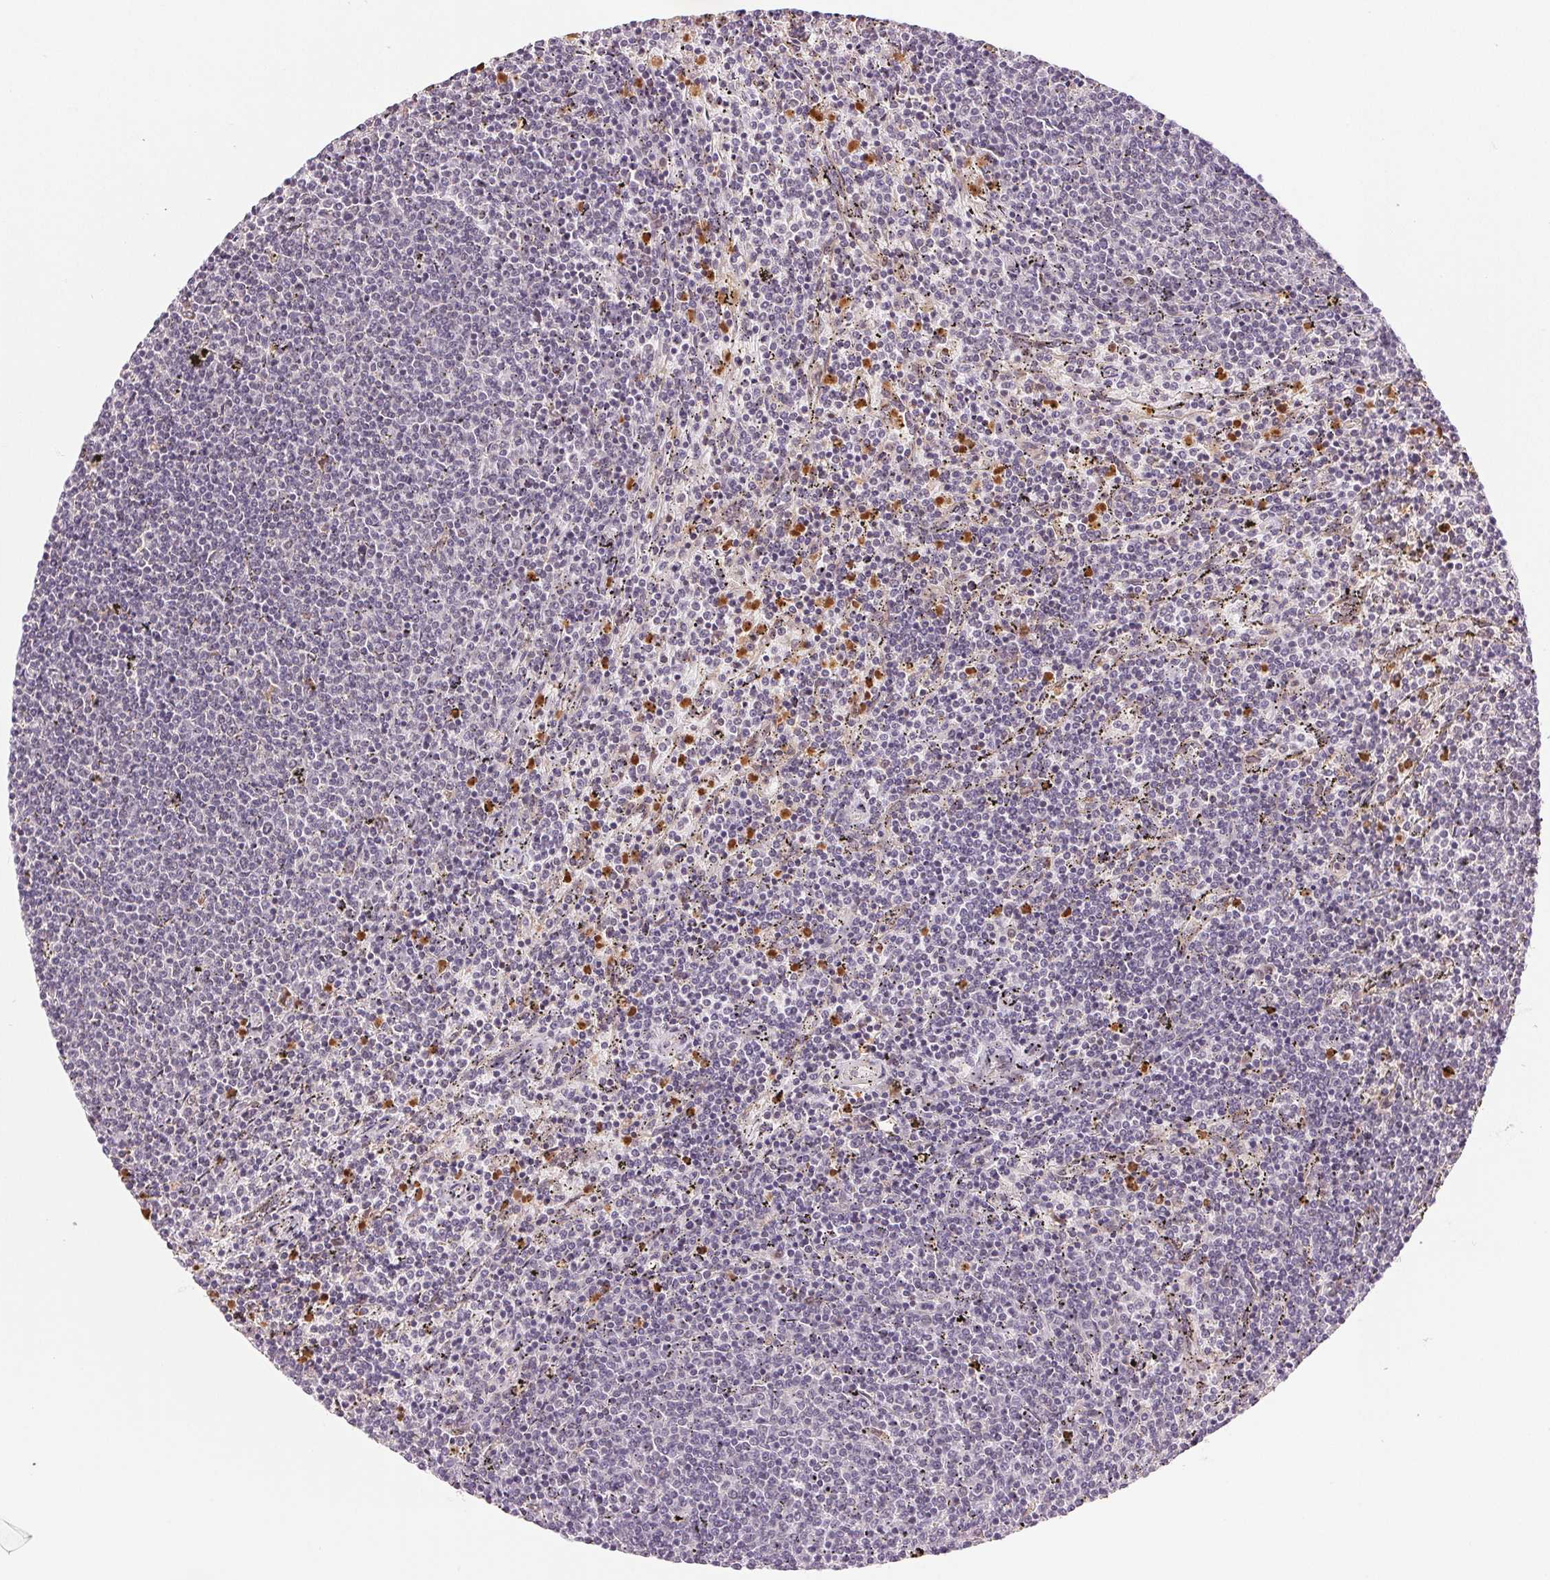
{"staining": {"intensity": "negative", "quantity": "none", "location": "none"}, "tissue": "lymphoma", "cell_type": "Tumor cells", "image_type": "cancer", "snomed": [{"axis": "morphology", "description": "Malignant lymphoma, non-Hodgkin's type, Low grade"}, {"axis": "topography", "description": "Spleen"}], "caption": "A histopathology image of lymphoma stained for a protein demonstrates no brown staining in tumor cells.", "gene": "GRHL3", "patient": {"sex": "female", "age": 50}}